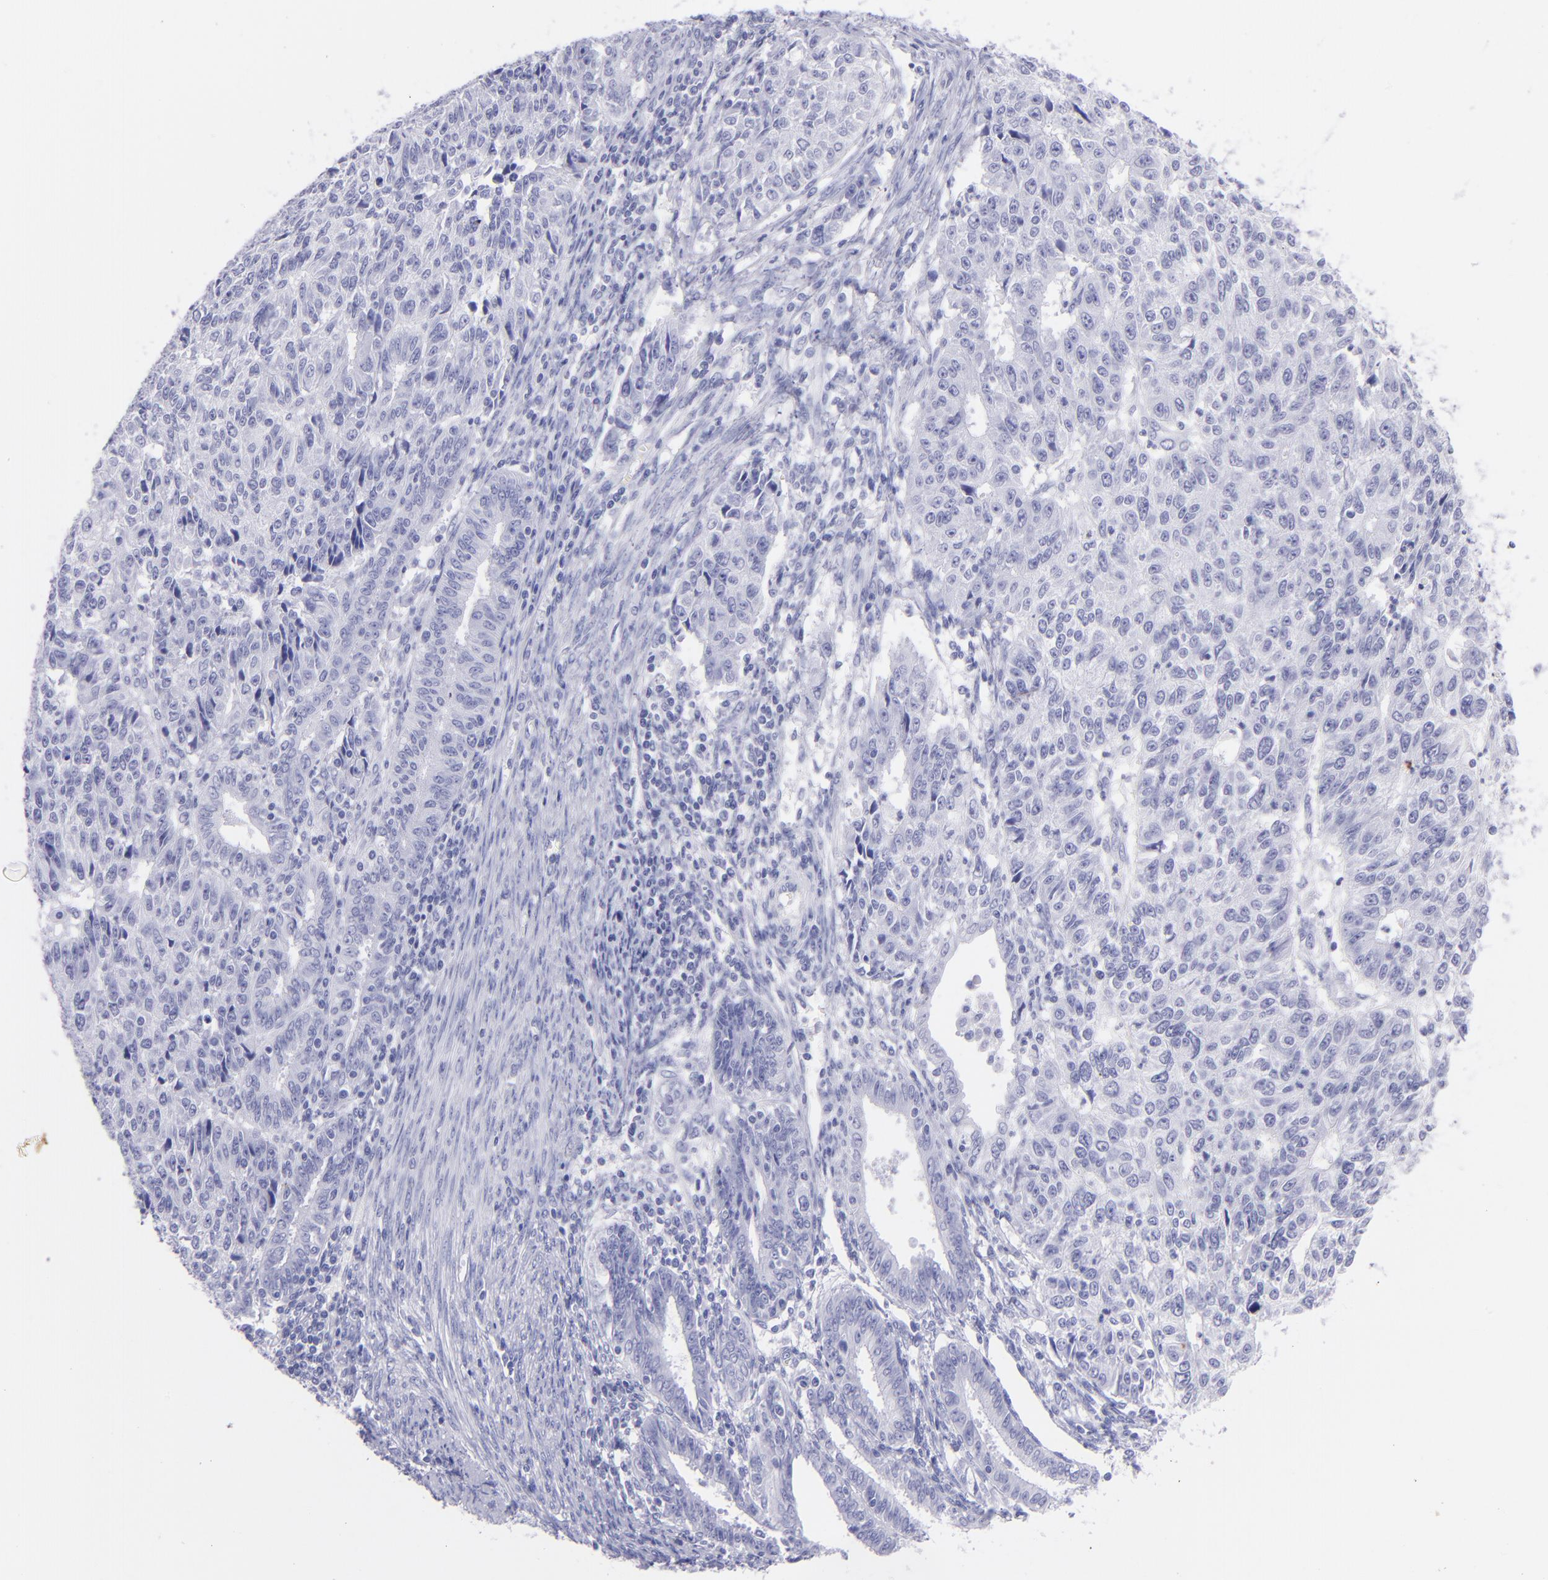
{"staining": {"intensity": "negative", "quantity": "none", "location": "none"}, "tissue": "endometrial cancer", "cell_type": "Tumor cells", "image_type": "cancer", "snomed": [{"axis": "morphology", "description": "Adenocarcinoma, NOS"}, {"axis": "topography", "description": "Endometrium"}], "caption": "The micrograph demonstrates no staining of tumor cells in adenocarcinoma (endometrial). (DAB (3,3'-diaminobenzidine) IHC, high magnification).", "gene": "PIP", "patient": {"sex": "female", "age": 42}}